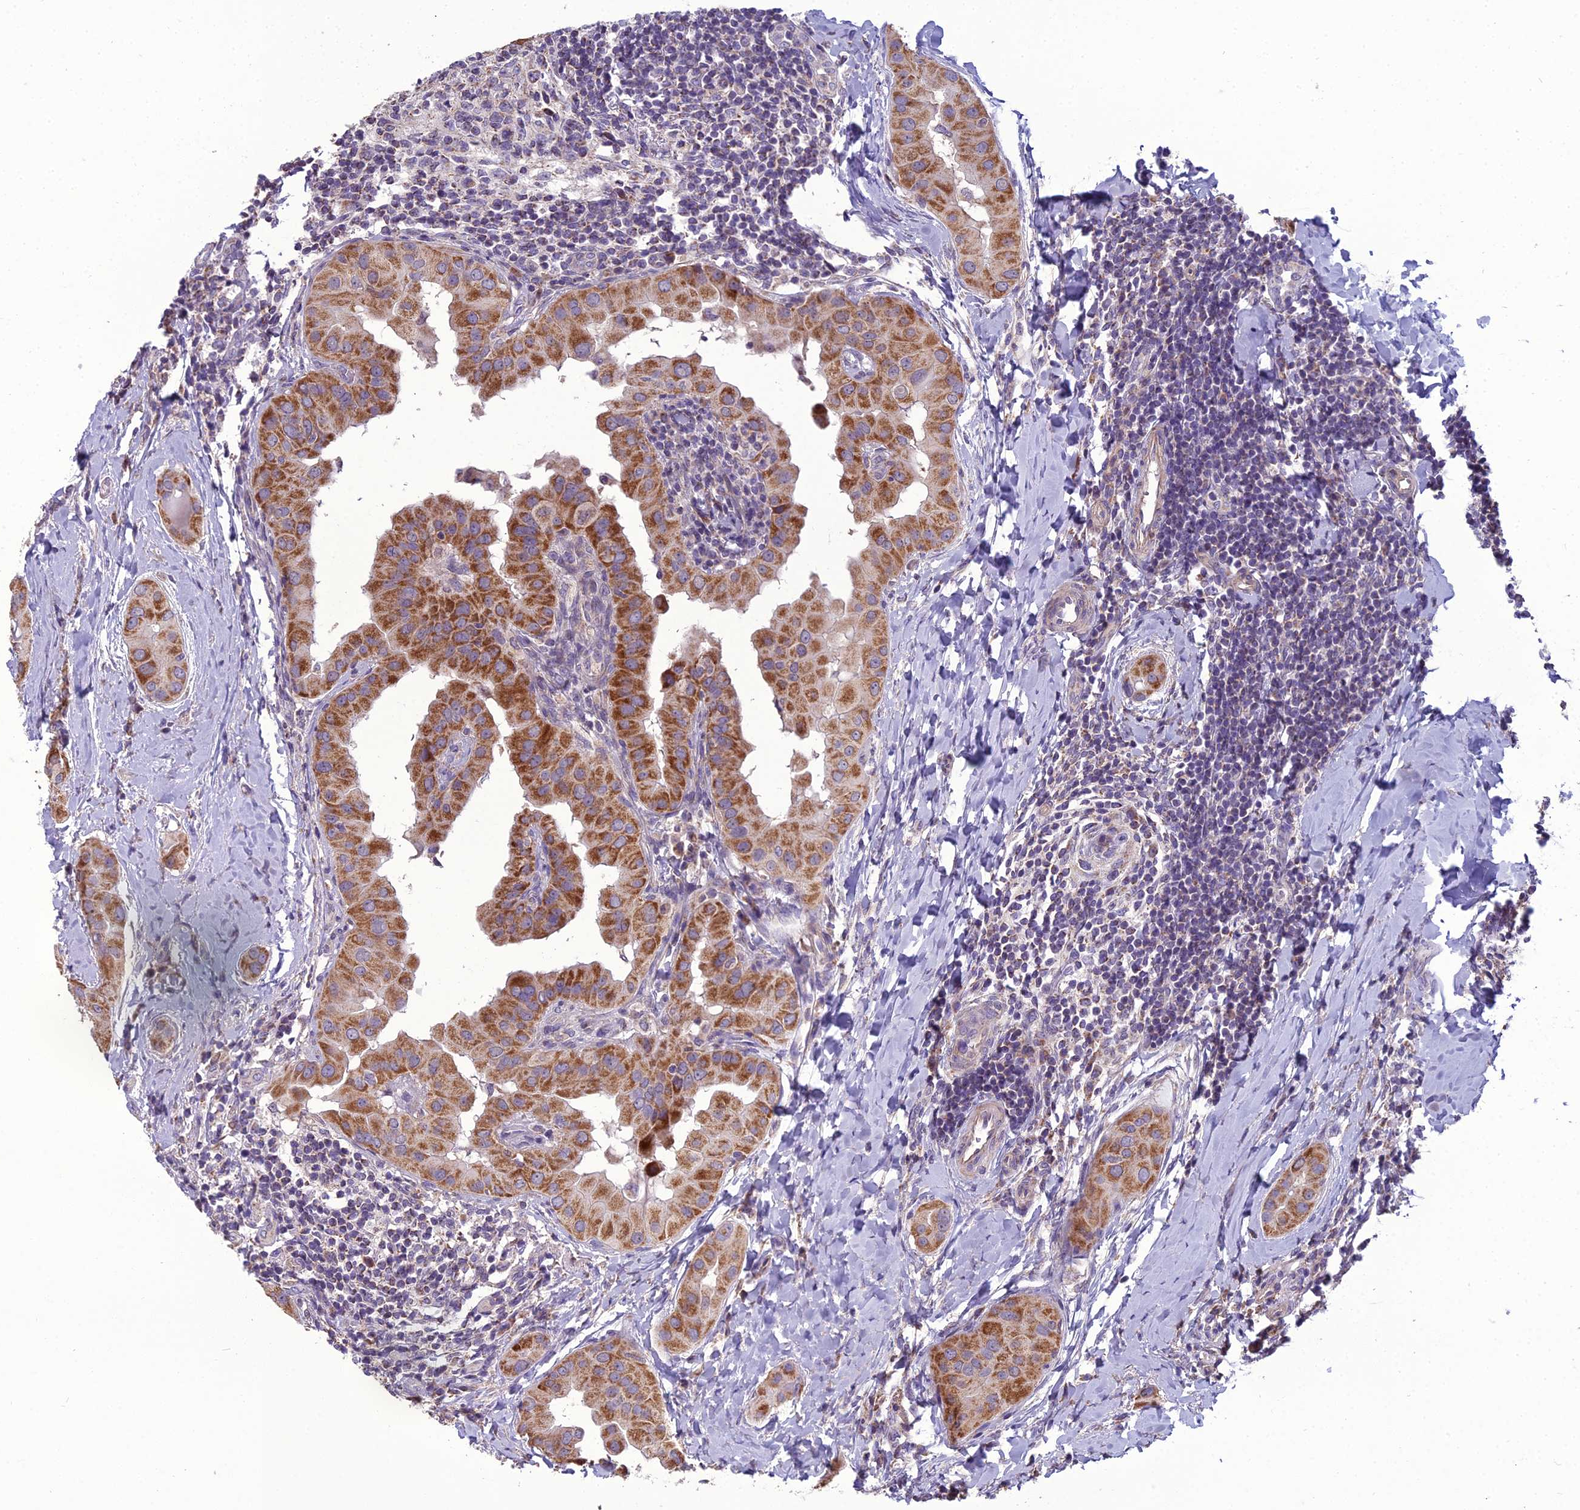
{"staining": {"intensity": "strong", "quantity": "25%-75%", "location": "cytoplasmic/membranous"}, "tissue": "thyroid cancer", "cell_type": "Tumor cells", "image_type": "cancer", "snomed": [{"axis": "morphology", "description": "Papillary adenocarcinoma, NOS"}, {"axis": "topography", "description": "Thyroid gland"}], "caption": "Thyroid cancer stained with a brown dye displays strong cytoplasmic/membranous positive positivity in about 25%-75% of tumor cells.", "gene": "DUS2", "patient": {"sex": "male", "age": 33}}